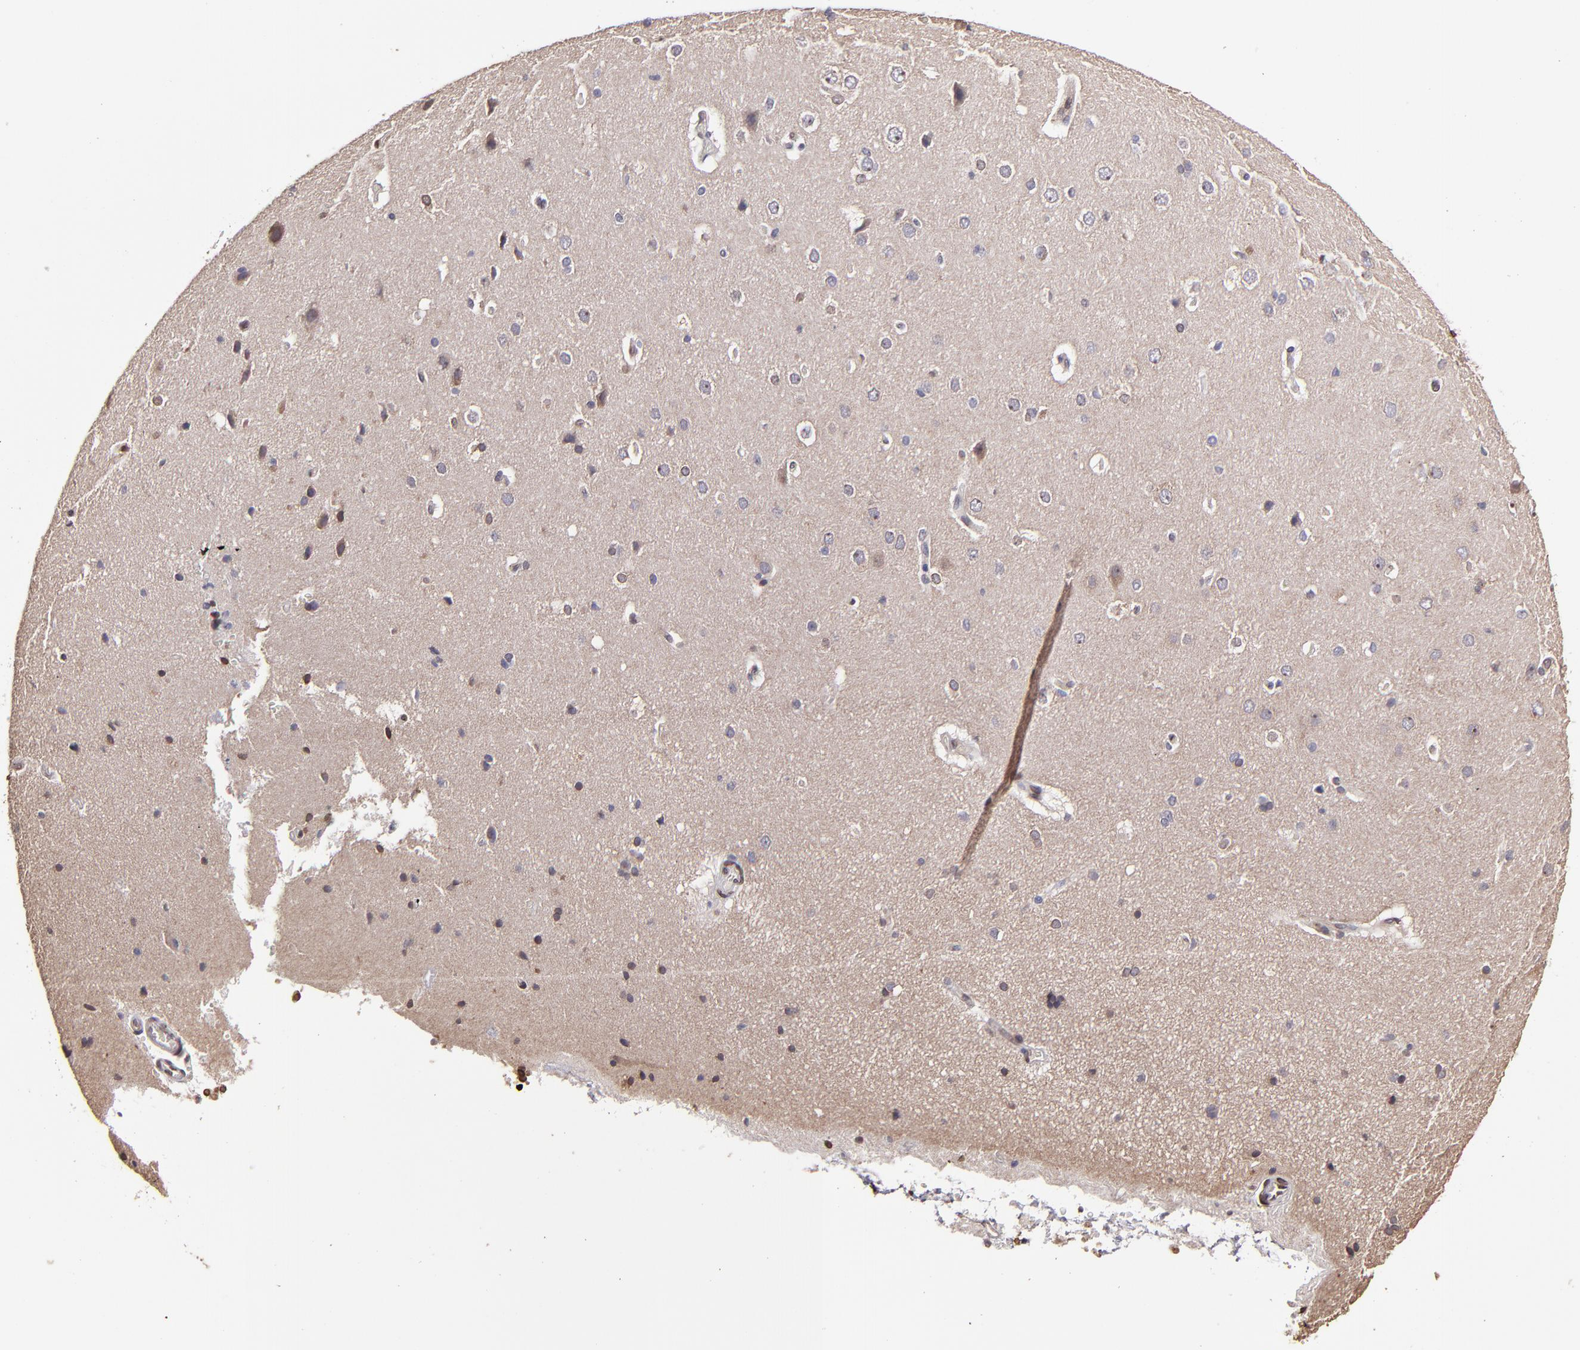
{"staining": {"intensity": "strong", "quantity": "25%-75%", "location": "cytoplasmic/membranous,nuclear"}, "tissue": "cerebral cortex", "cell_type": "Endothelial cells", "image_type": "normal", "snomed": [{"axis": "morphology", "description": "Normal tissue, NOS"}, {"axis": "topography", "description": "Cerebral cortex"}], "caption": "Brown immunohistochemical staining in normal cerebral cortex shows strong cytoplasmic/membranous,nuclear staining in about 25%-75% of endothelial cells.", "gene": "PUM3", "patient": {"sex": "female", "age": 45}}